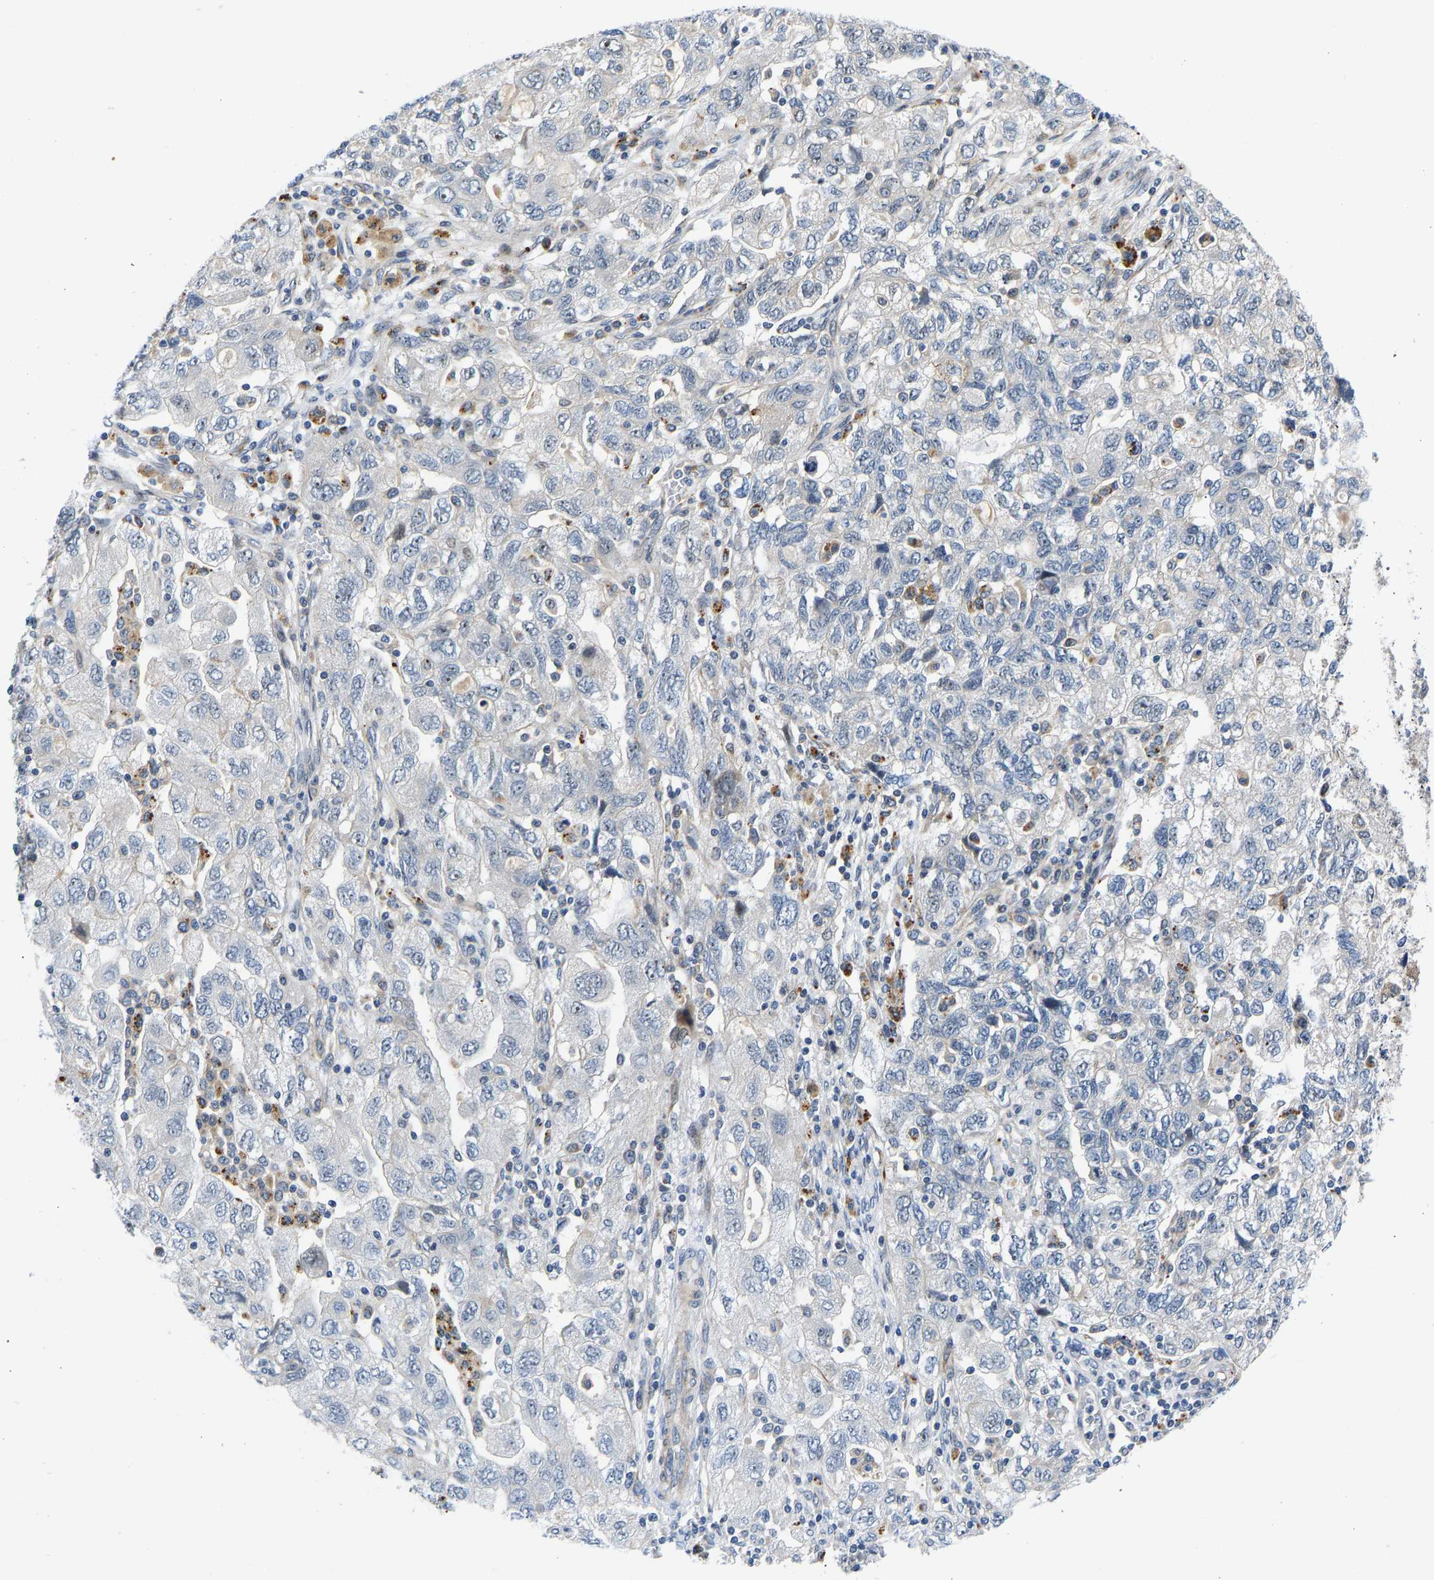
{"staining": {"intensity": "moderate", "quantity": "<25%", "location": "nuclear"}, "tissue": "ovarian cancer", "cell_type": "Tumor cells", "image_type": "cancer", "snomed": [{"axis": "morphology", "description": "Carcinoma, NOS"}, {"axis": "morphology", "description": "Cystadenocarcinoma, serous, NOS"}, {"axis": "topography", "description": "Ovary"}], "caption": "Immunohistochemical staining of human ovarian cancer (serous cystadenocarcinoma) reveals low levels of moderate nuclear protein positivity in about <25% of tumor cells.", "gene": "RESF1", "patient": {"sex": "female", "age": 69}}